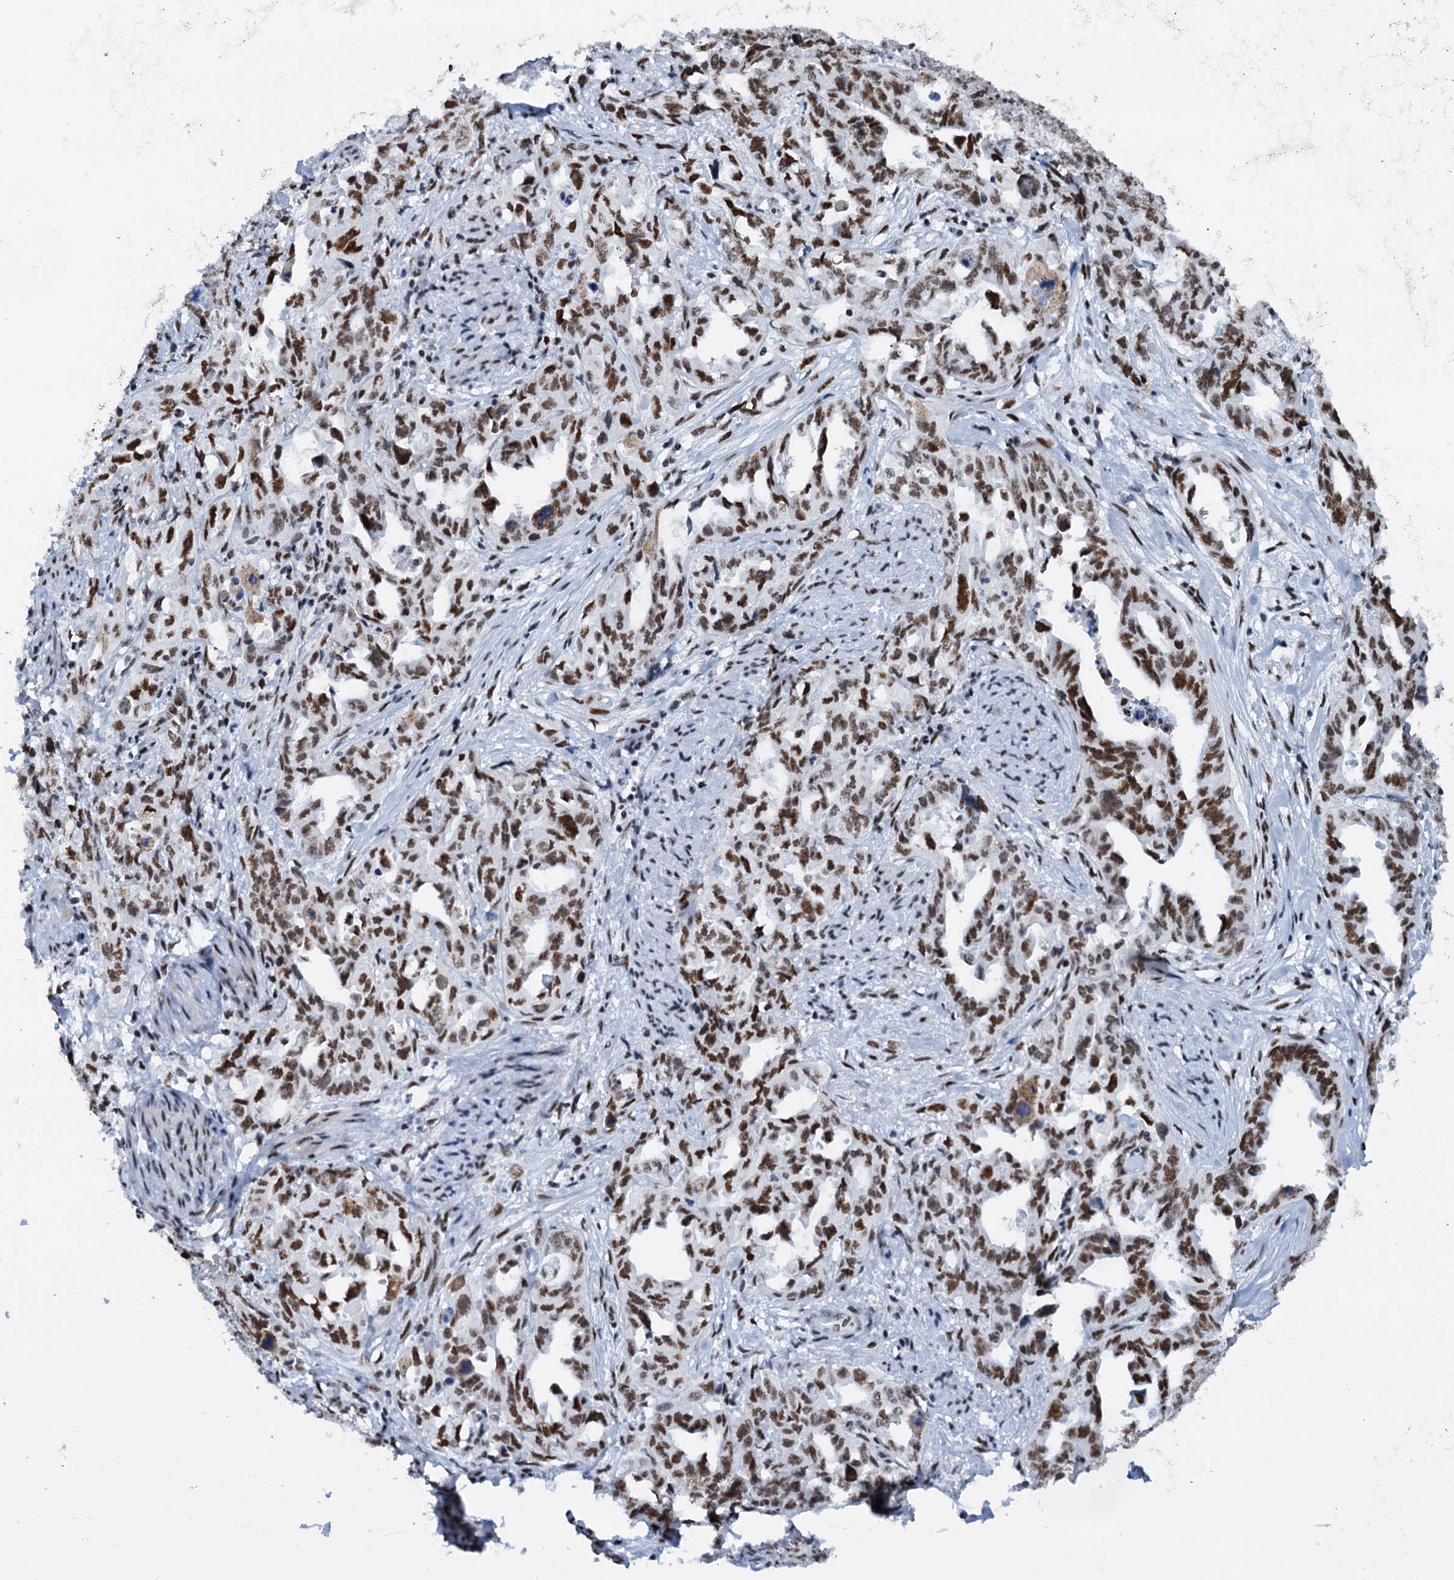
{"staining": {"intensity": "strong", "quantity": ">75%", "location": "nuclear"}, "tissue": "endometrial cancer", "cell_type": "Tumor cells", "image_type": "cancer", "snomed": [{"axis": "morphology", "description": "Adenocarcinoma, NOS"}, {"axis": "topography", "description": "Endometrium"}], "caption": "Immunohistochemical staining of human adenocarcinoma (endometrial) demonstrates high levels of strong nuclear staining in about >75% of tumor cells. The protein is stained brown, and the nuclei are stained in blue (DAB IHC with brightfield microscopy, high magnification).", "gene": "SLTM", "patient": {"sex": "female", "age": 65}}